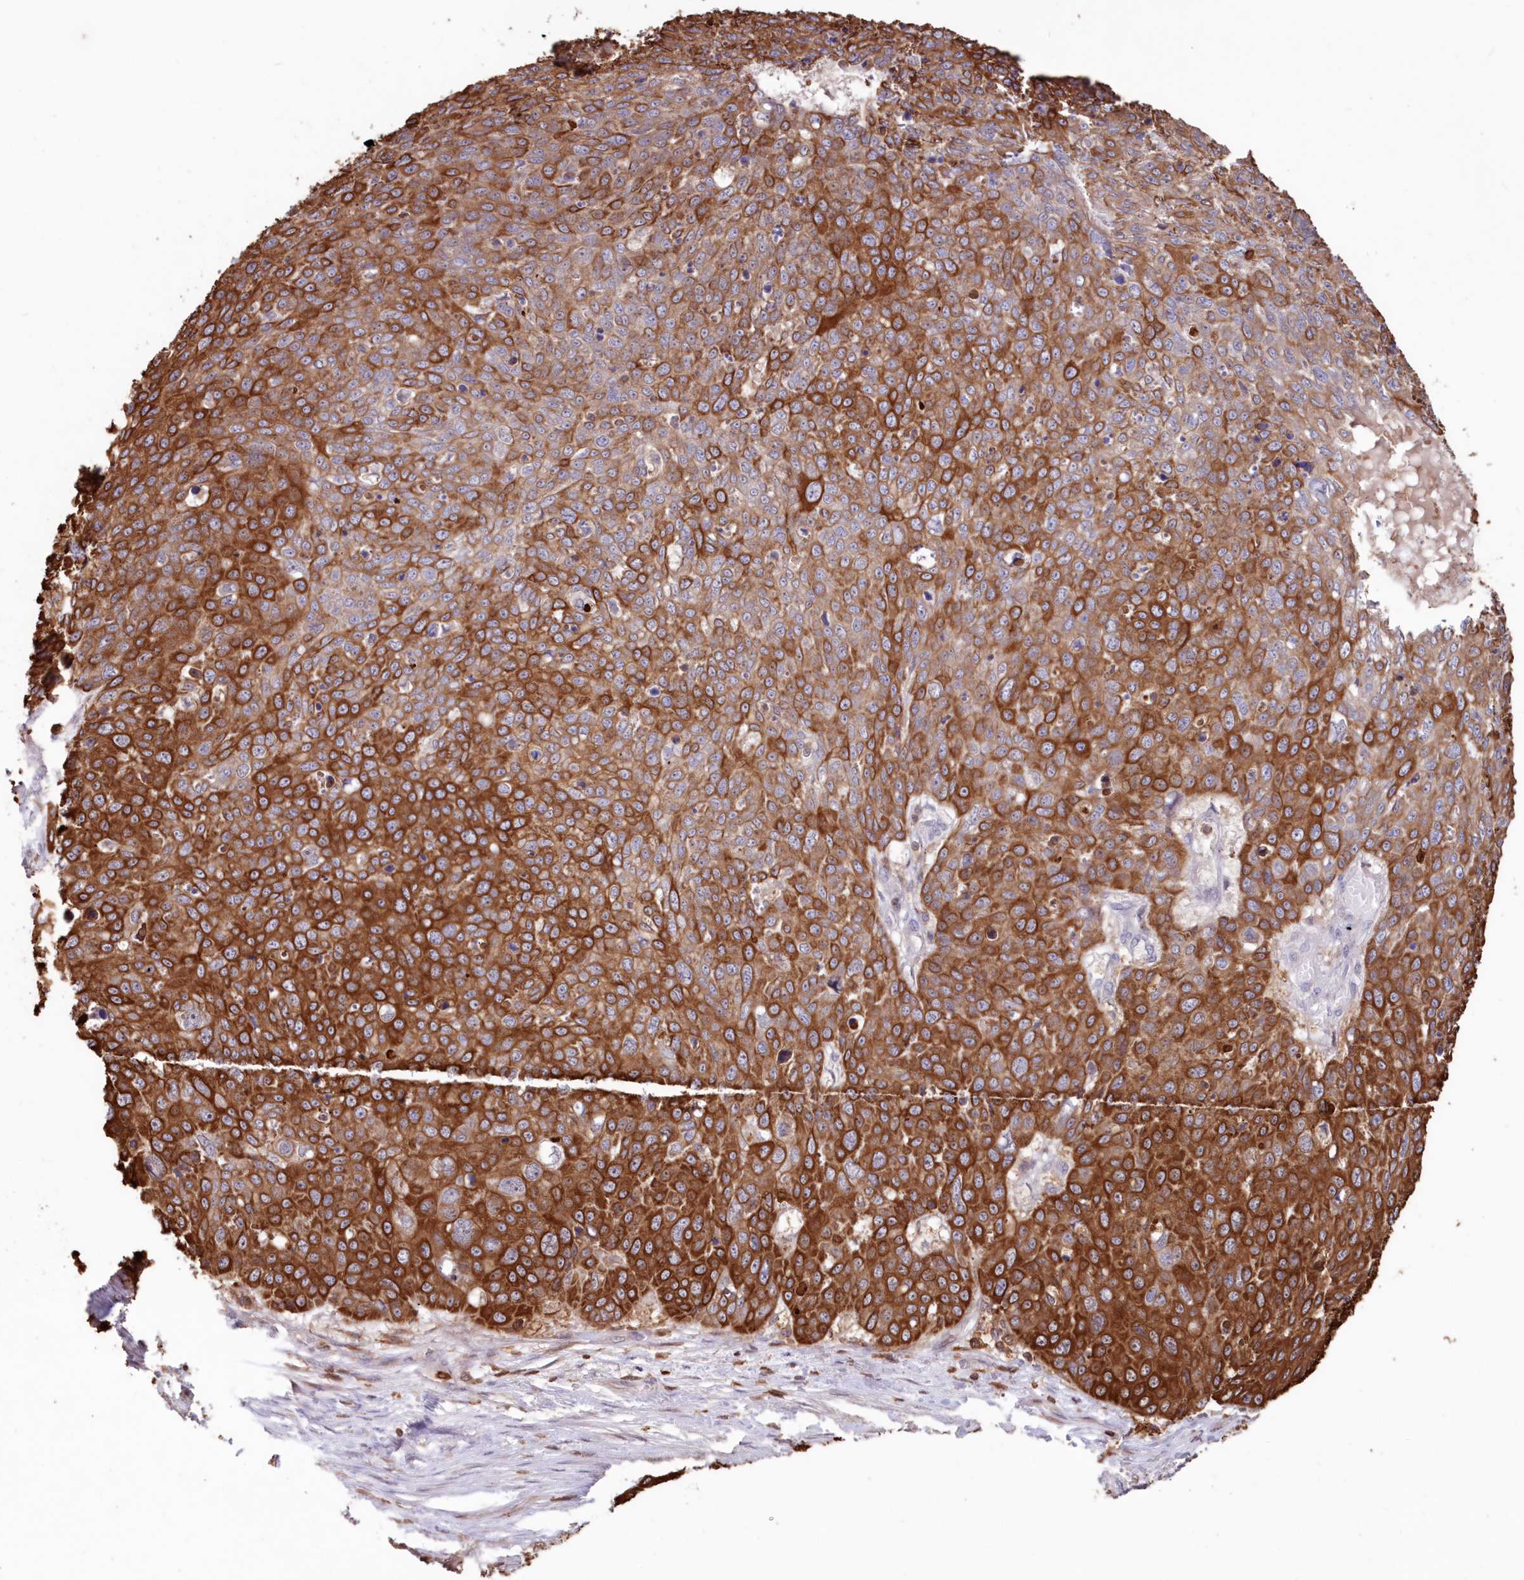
{"staining": {"intensity": "strong", "quantity": ">75%", "location": "cytoplasmic/membranous"}, "tissue": "skin cancer", "cell_type": "Tumor cells", "image_type": "cancer", "snomed": [{"axis": "morphology", "description": "Squamous cell carcinoma, NOS"}, {"axis": "topography", "description": "Skin"}], "caption": "DAB (3,3'-diaminobenzidine) immunohistochemical staining of human skin cancer shows strong cytoplasmic/membranous protein expression in about >75% of tumor cells.", "gene": "SNED1", "patient": {"sex": "male", "age": 71}}